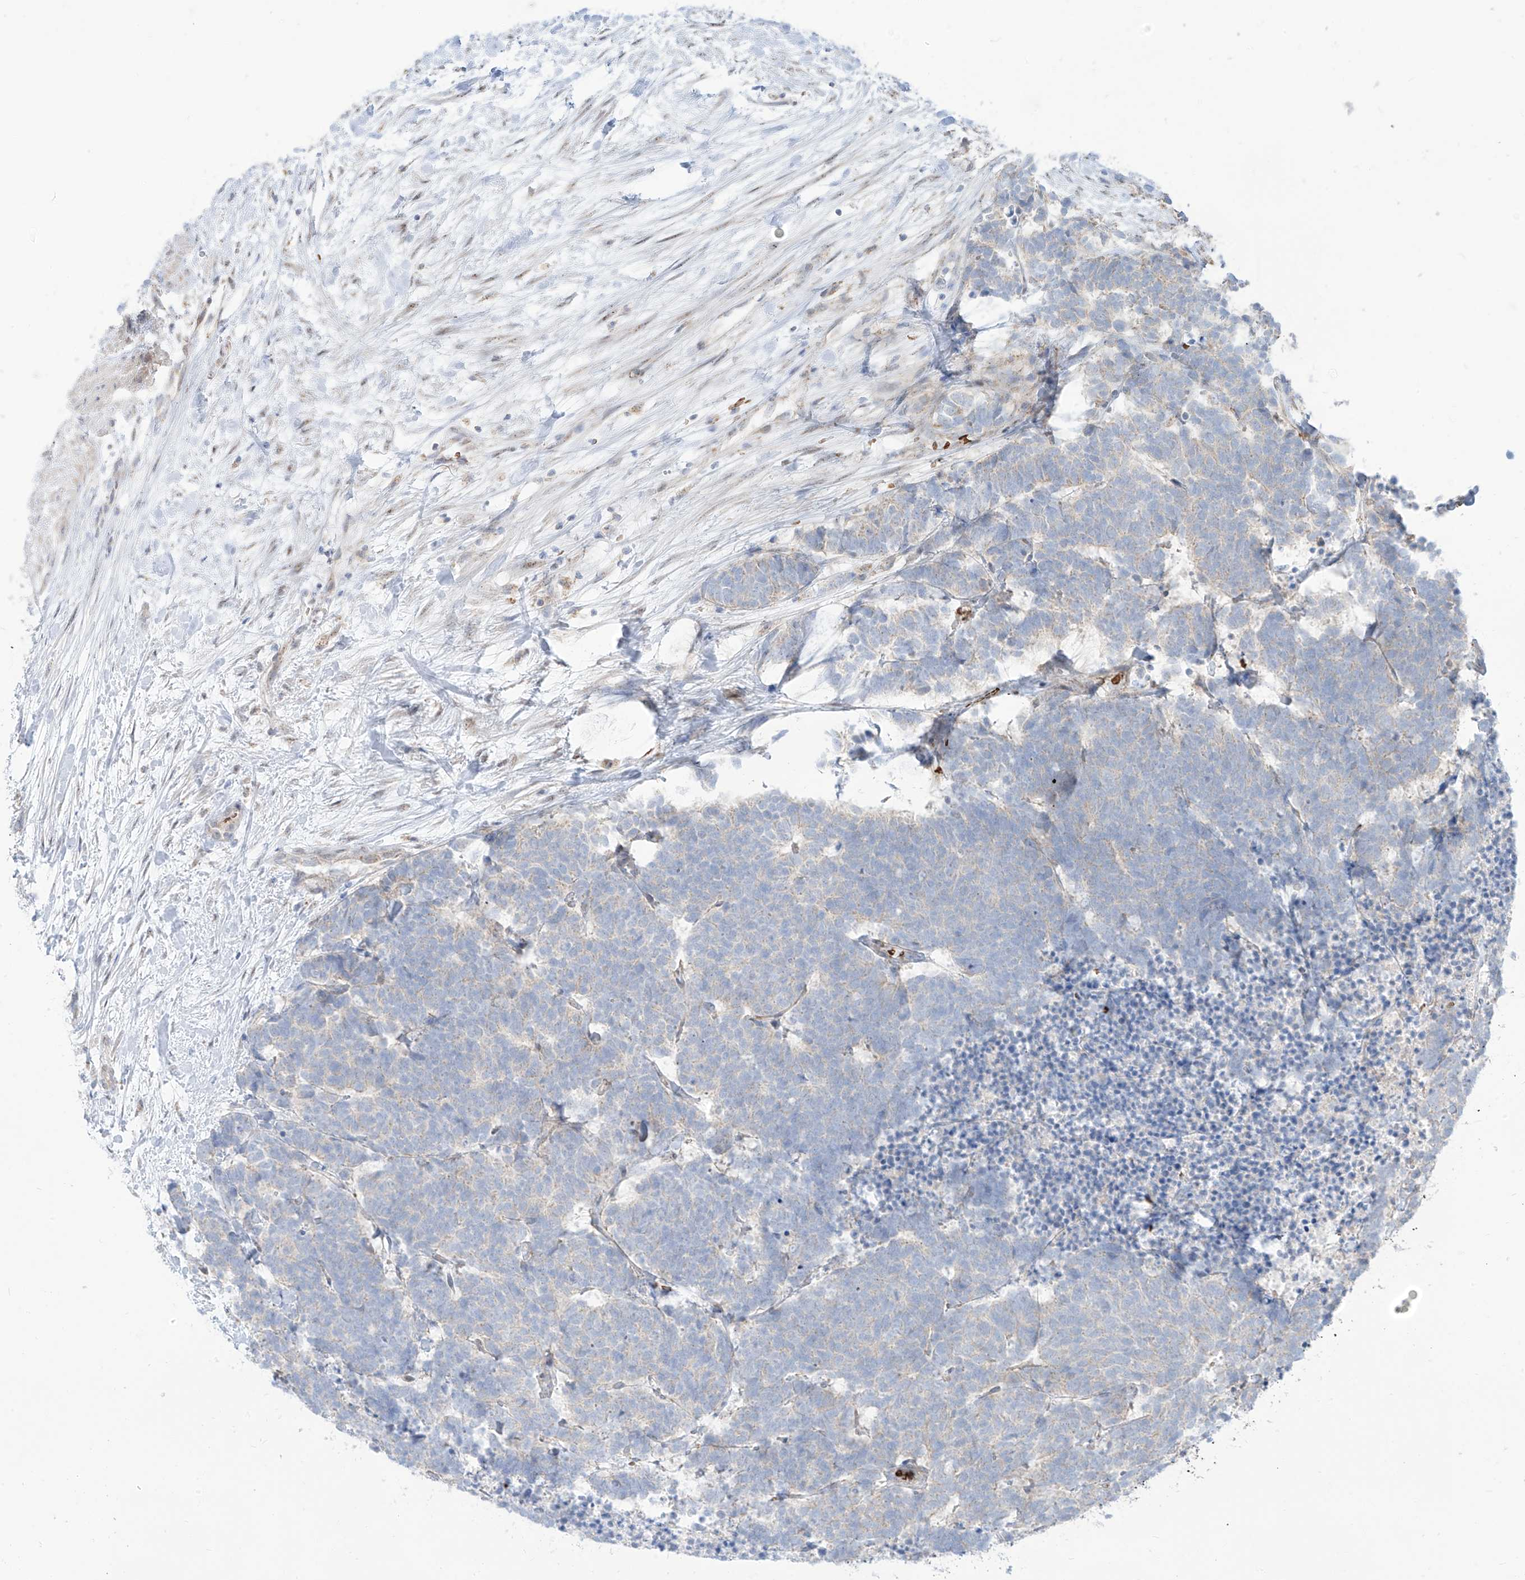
{"staining": {"intensity": "weak", "quantity": "<25%", "location": "cytoplasmic/membranous"}, "tissue": "carcinoid", "cell_type": "Tumor cells", "image_type": "cancer", "snomed": [{"axis": "morphology", "description": "Carcinoma, NOS"}, {"axis": "morphology", "description": "Carcinoid, malignant, NOS"}, {"axis": "topography", "description": "Urinary bladder"}], "caption": "Protein analysis of carcinoma reveals no significant expression in tumor cells.", "gene": "ARHGEF40", "patient": {"sex": "male", "age": 57}}